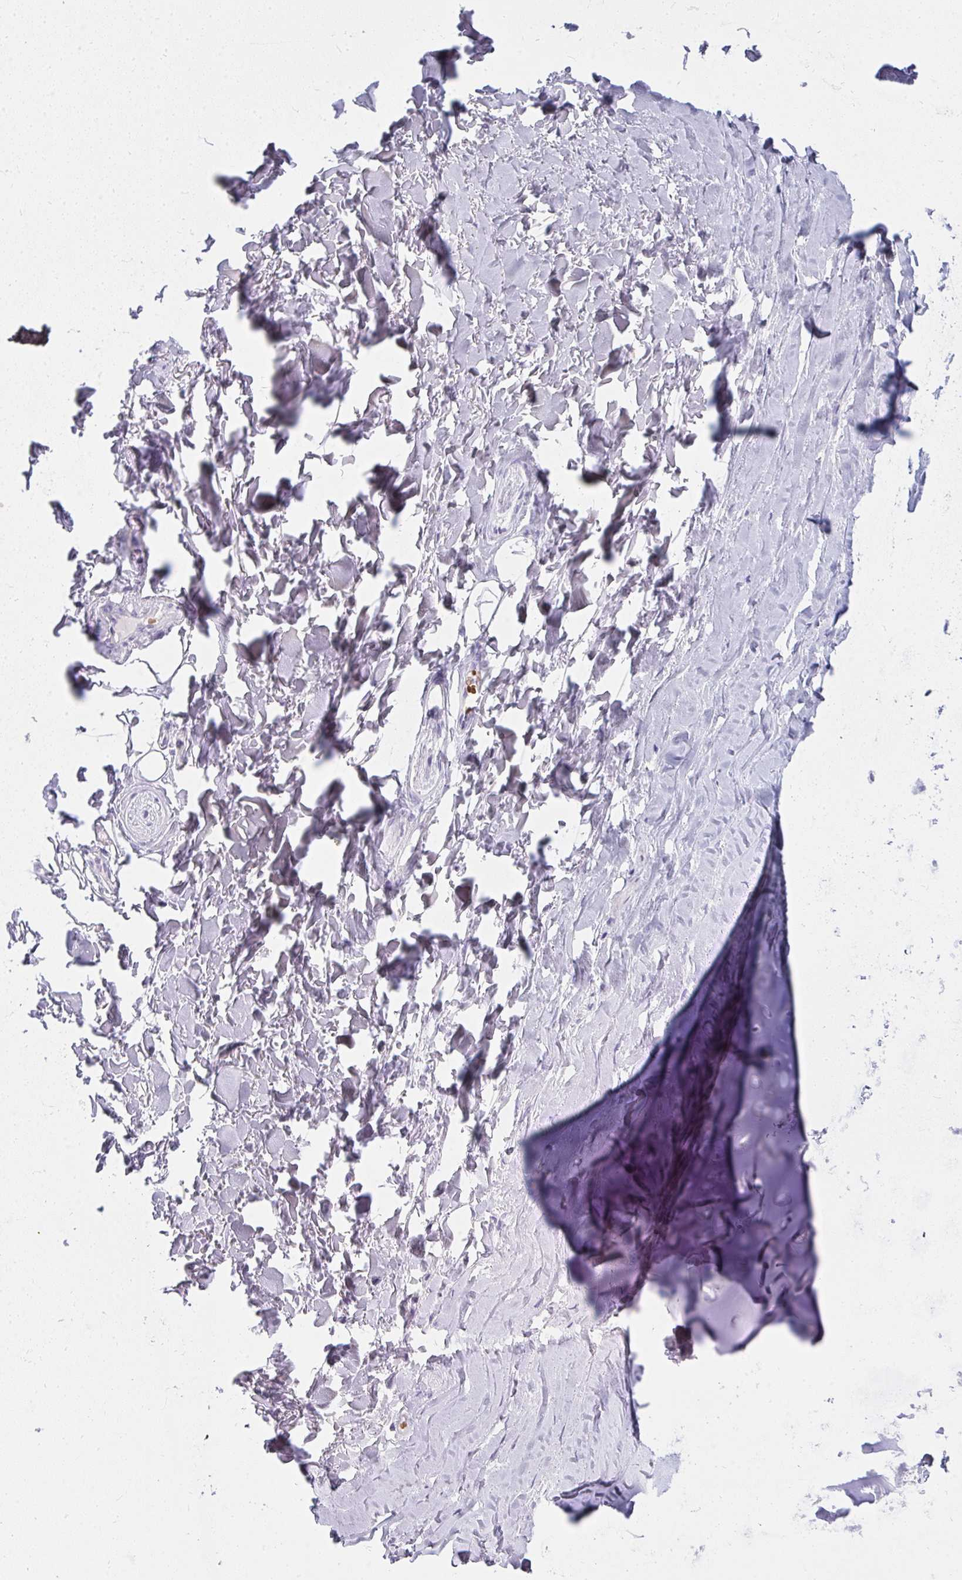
{"staining": {"intensity": "negative", "quantity": "none", "location": "none"}, "tissue": "adipose tissue", "cell_type": "Adipocytes", "image_type": "normal", "snomed": [{"axis": "morphology", "description": "Normal tissue, NOS"}, {"axis": "topography", "description": "Cartilage tissue"}, {"axis": "topography", "description": "Nasopharynx"}, {"axis": "topography", "description": "Thyroid gland"}], "caption": "Immunohistochemistry photomicrograph of normal adipose tissue stained for a protein (brown), which reveals no expression in adipocytes.", "gene": "ZNF182", "patient": {"sex": "male", "age": 63}}